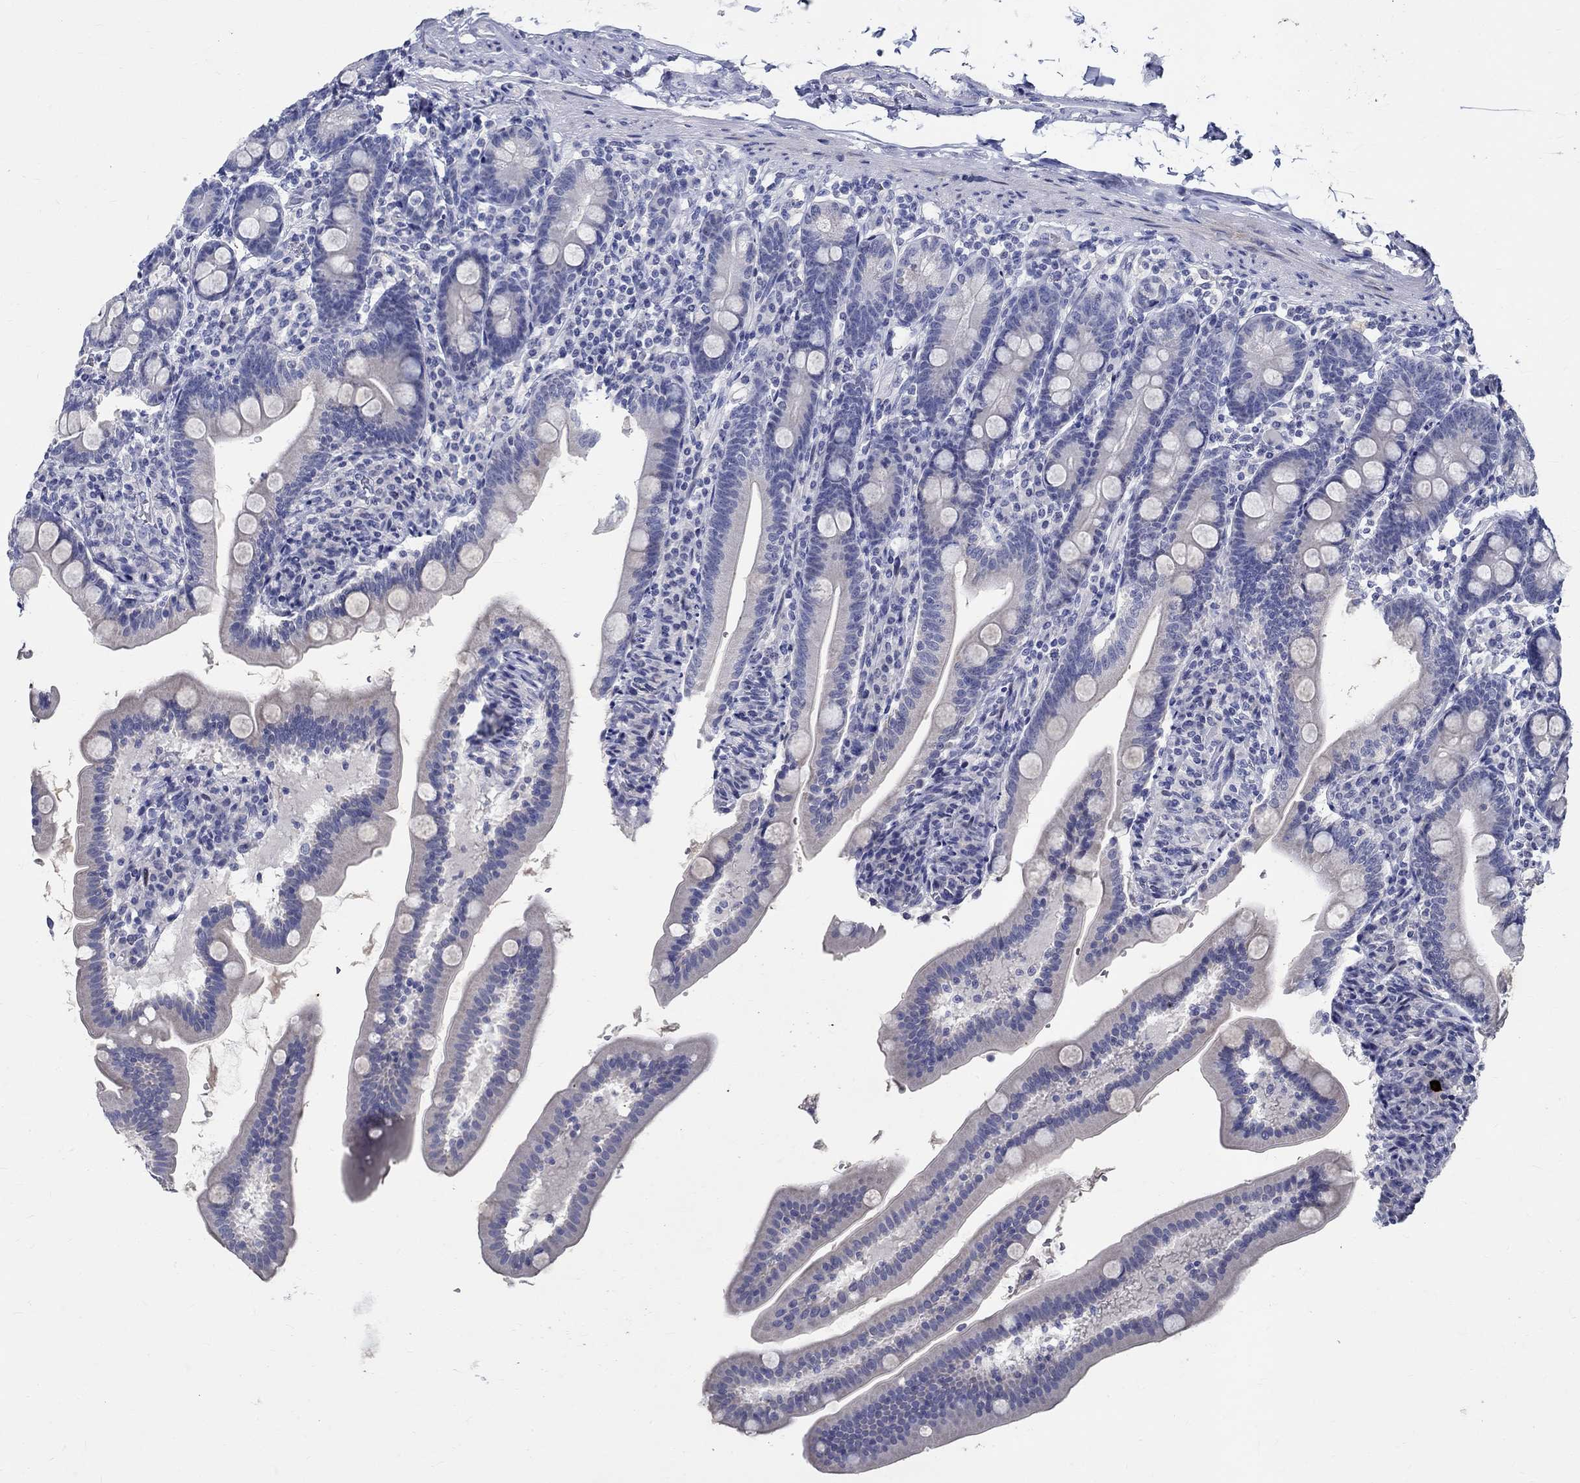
{"staining": {"intensity": "negative", "quantity": "none", "location": "none"}, "tissue": "duodenum", "cell_type": "Glandular cells", "image_type": "normal", "snomed": [{"axis": "morphology", "description": "Normal tissue, NOS"}, {"axis": "topography", "description": "Duodenum"}], "caption": "Immunohistochemistry (IHC) histopathology image of normal human duodenum stained for a protein (brown), which exhibits no positivity in glandular cells.", "gene": "CETN1", "patient": {"sex": "female", "age": 67}}